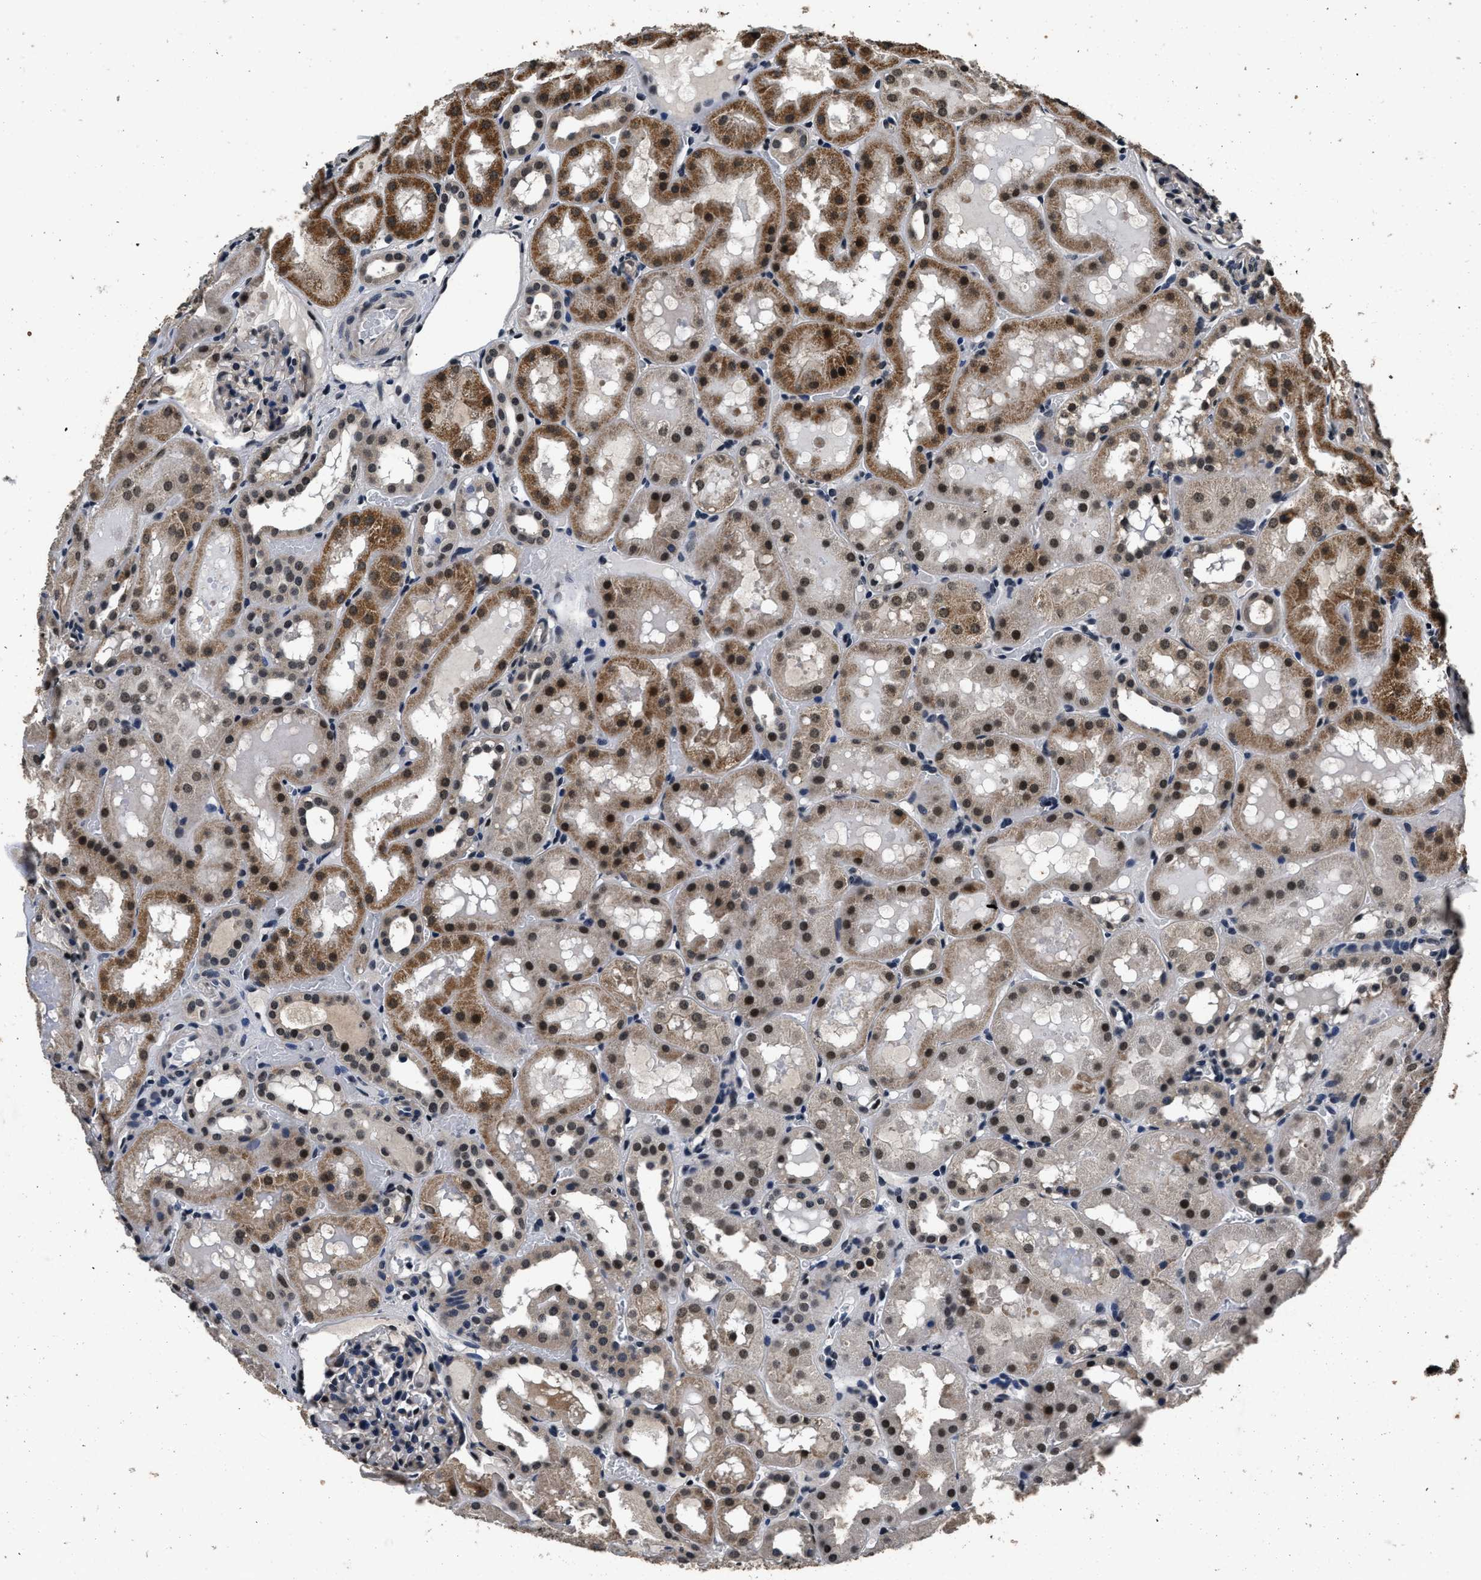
{"staining": {"intensity": "negative", "quantity": "none", "location": "none"}, "tissue": "kidney", "cell_type": "Cells in glomeruli", "image_type": "normal", "snomed": [{"axis": "morphology", "description": "Normal tissue, NOS"}, {"axis": "topography", "description": "Kidney"}, {"axis": "topography", "description": "Urinary bladder"}], "caption": "IHC photomicrograph of unremarkable kidney: kidney stained with DAB demonstrates no significant protein staining in cells in glomeruli. (Stains: DAB (3,3'-diaminobenzidine) immunohistochemistry with hematoxylin counter stain, Microscopy: brightfield microscopy at high magnification).", "gene": "CSTF1", "patient": {"sex": "male", "age": 16}}